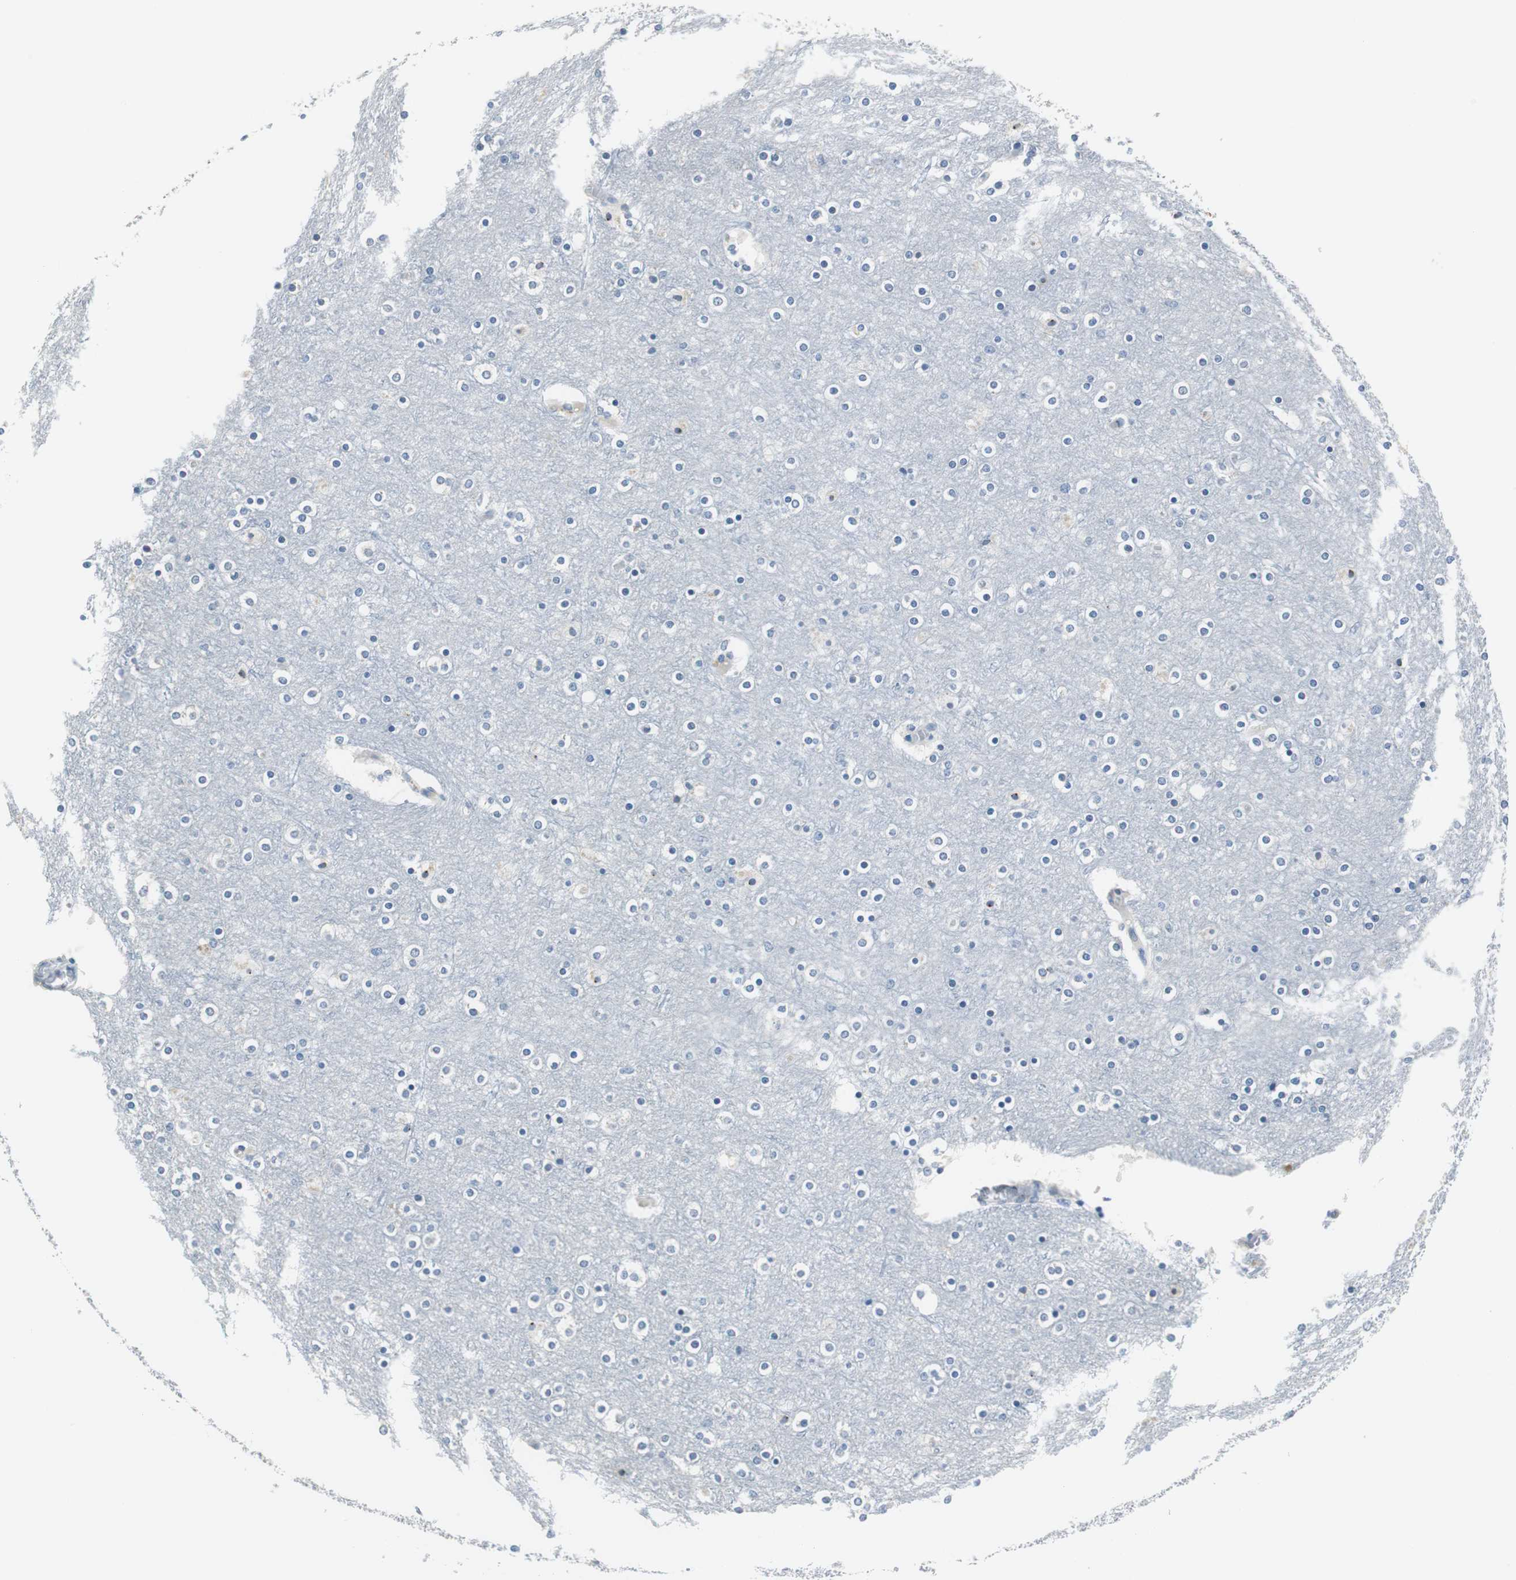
{"staining": {"intensity": "negative", "quantity": "none", "location": "none"}, "tissue": "cerebral cortex", "cell_type": "Endothelial cells", "image_type": "normal", "snomed": [{"axis": "morphology", "description": "Normal tissue, NOS"}, {"axis": "topography", "description": "Cerebral cortex"}], "caption": "IHC micrograph of benign cerebral cortex: cerebral cortex stained with DAB displays no significant protein staining in endothelial cells.", "gene": "MUC7", "patient": {"sex": "female", "age": 54}}